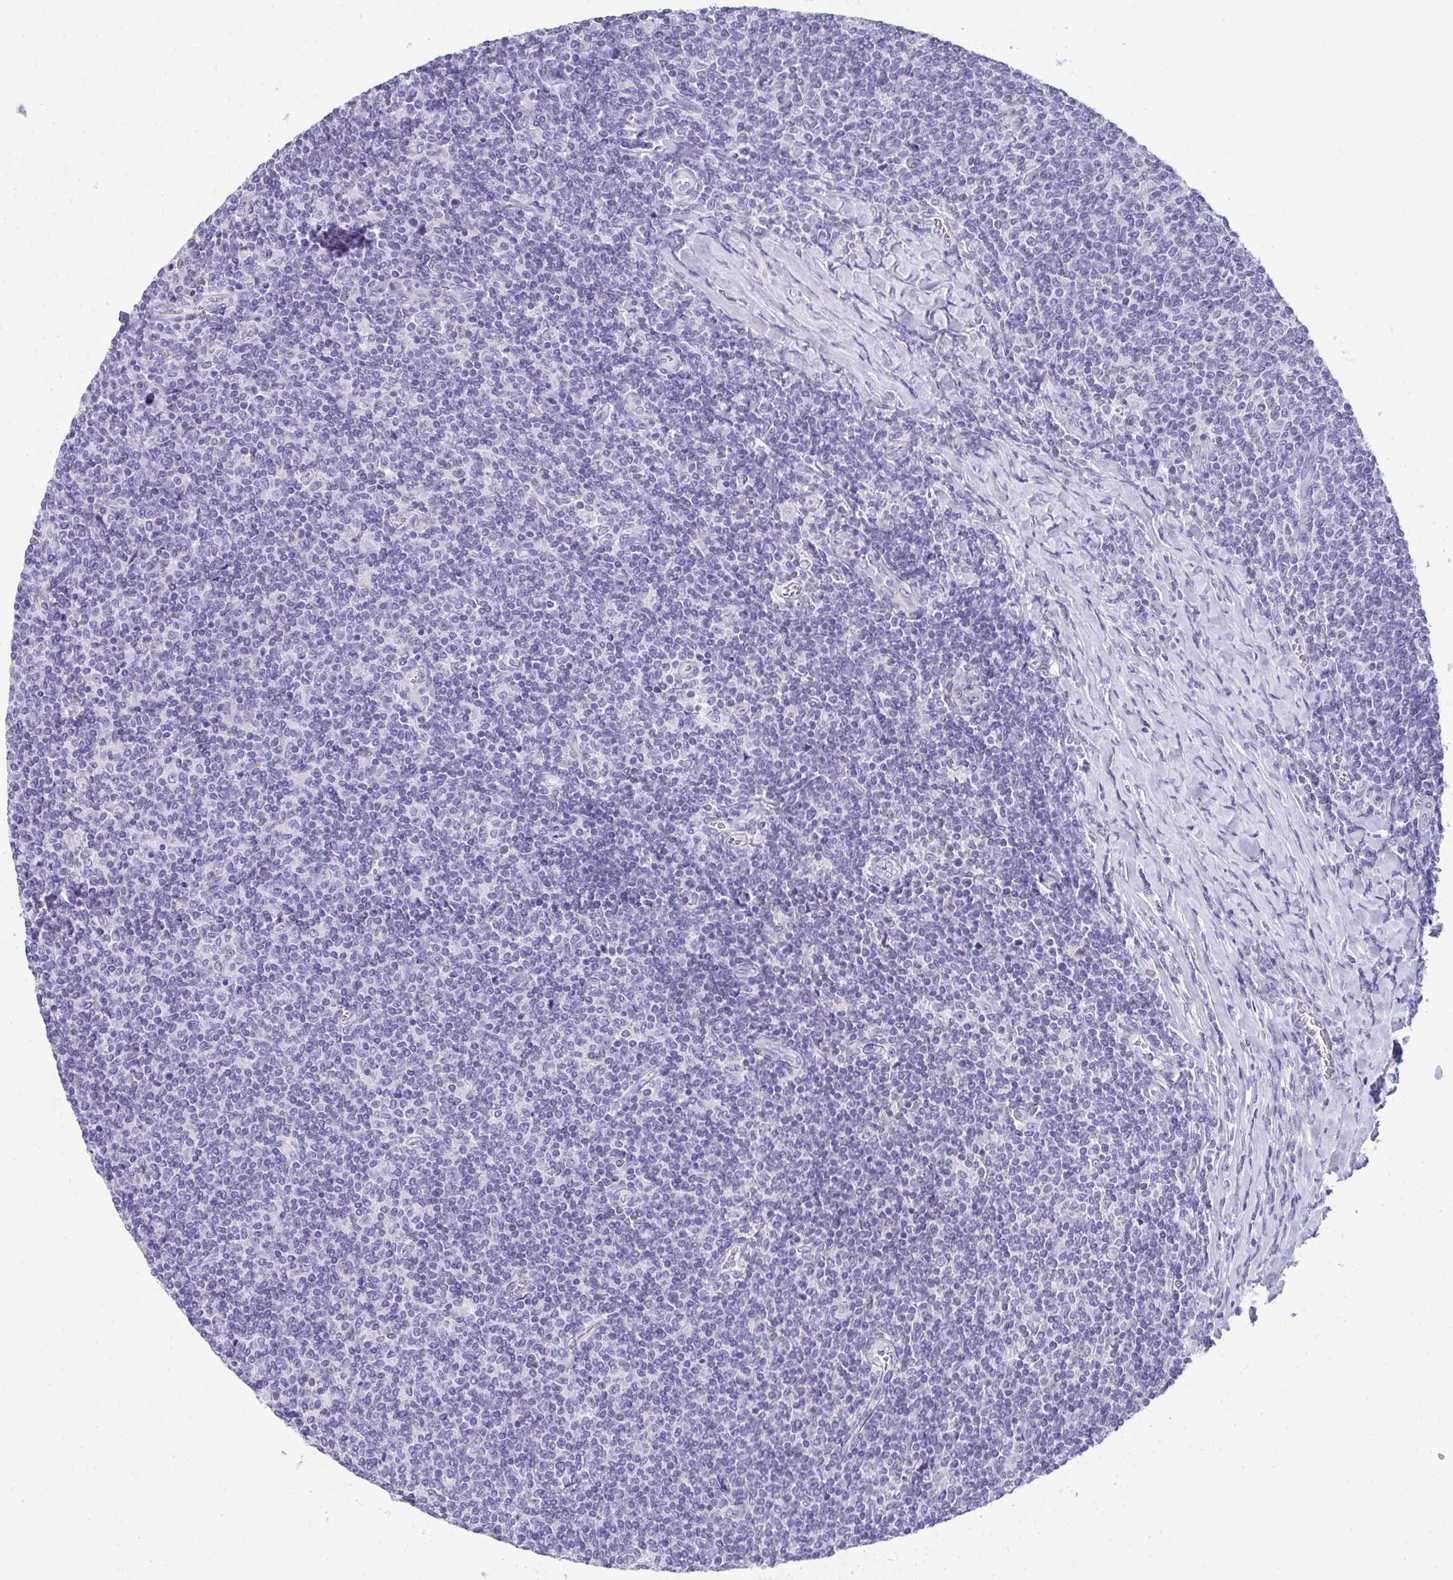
{"staining": {"intensity": "negative", "quantity": "none", "location": "none"}, "tissue": "lymphoma", "cell_type": "Tumor cells", "image_type": "cancer", "snomed": [{"axis": "morphology", "description": "Malignant lymphoma, non-Hodgkin's type, Low grade"}, {"axis": "topography", "description": "Lymph node"}], "caption": "IHC image of human low-grade malignant lymphoma, non-Hodgkin's type stained for a protein (brown), which shows no expression in tumor cells.", "gene": "COA5", "patient": {"sex": "male", "age": 52}}